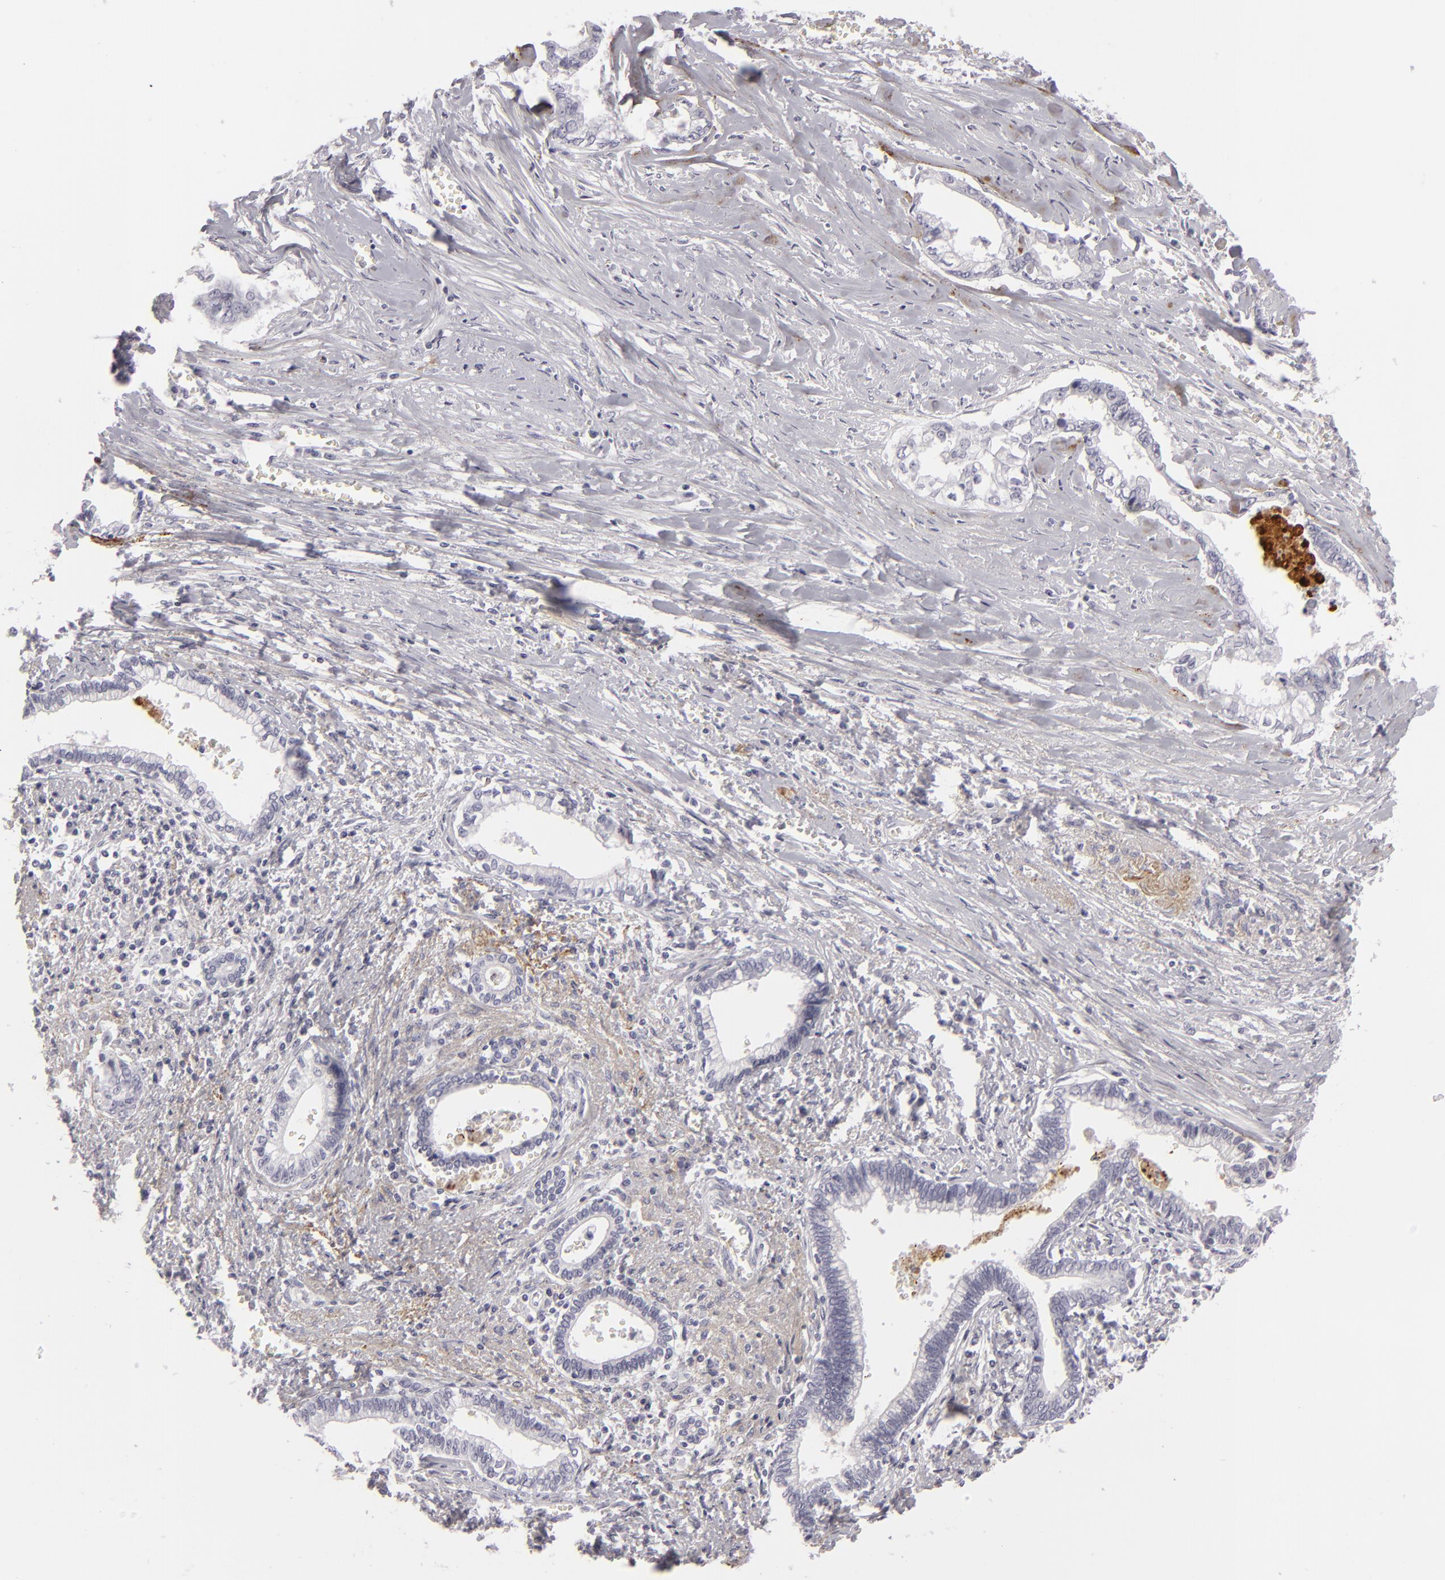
{"staining": {"intensity": "negative", "quantity": "none", "location": "none"}, "tissue": "liver cancer", "cell_type": "Tumor cells", "image_type": "cancer", "snomed": [{"axis": "morphology", "description": "Cholangiocarcinoma"}, {"axis": "topography", "description": "Liver"}], "caption": "An IHC photomicrograph of liver cholangiocarcinoma is shown. There is no staining in tumor cells of liver cholangiocarcinoma.", "gene": "C9", "patient": {"sex": "male", "age": 57}}